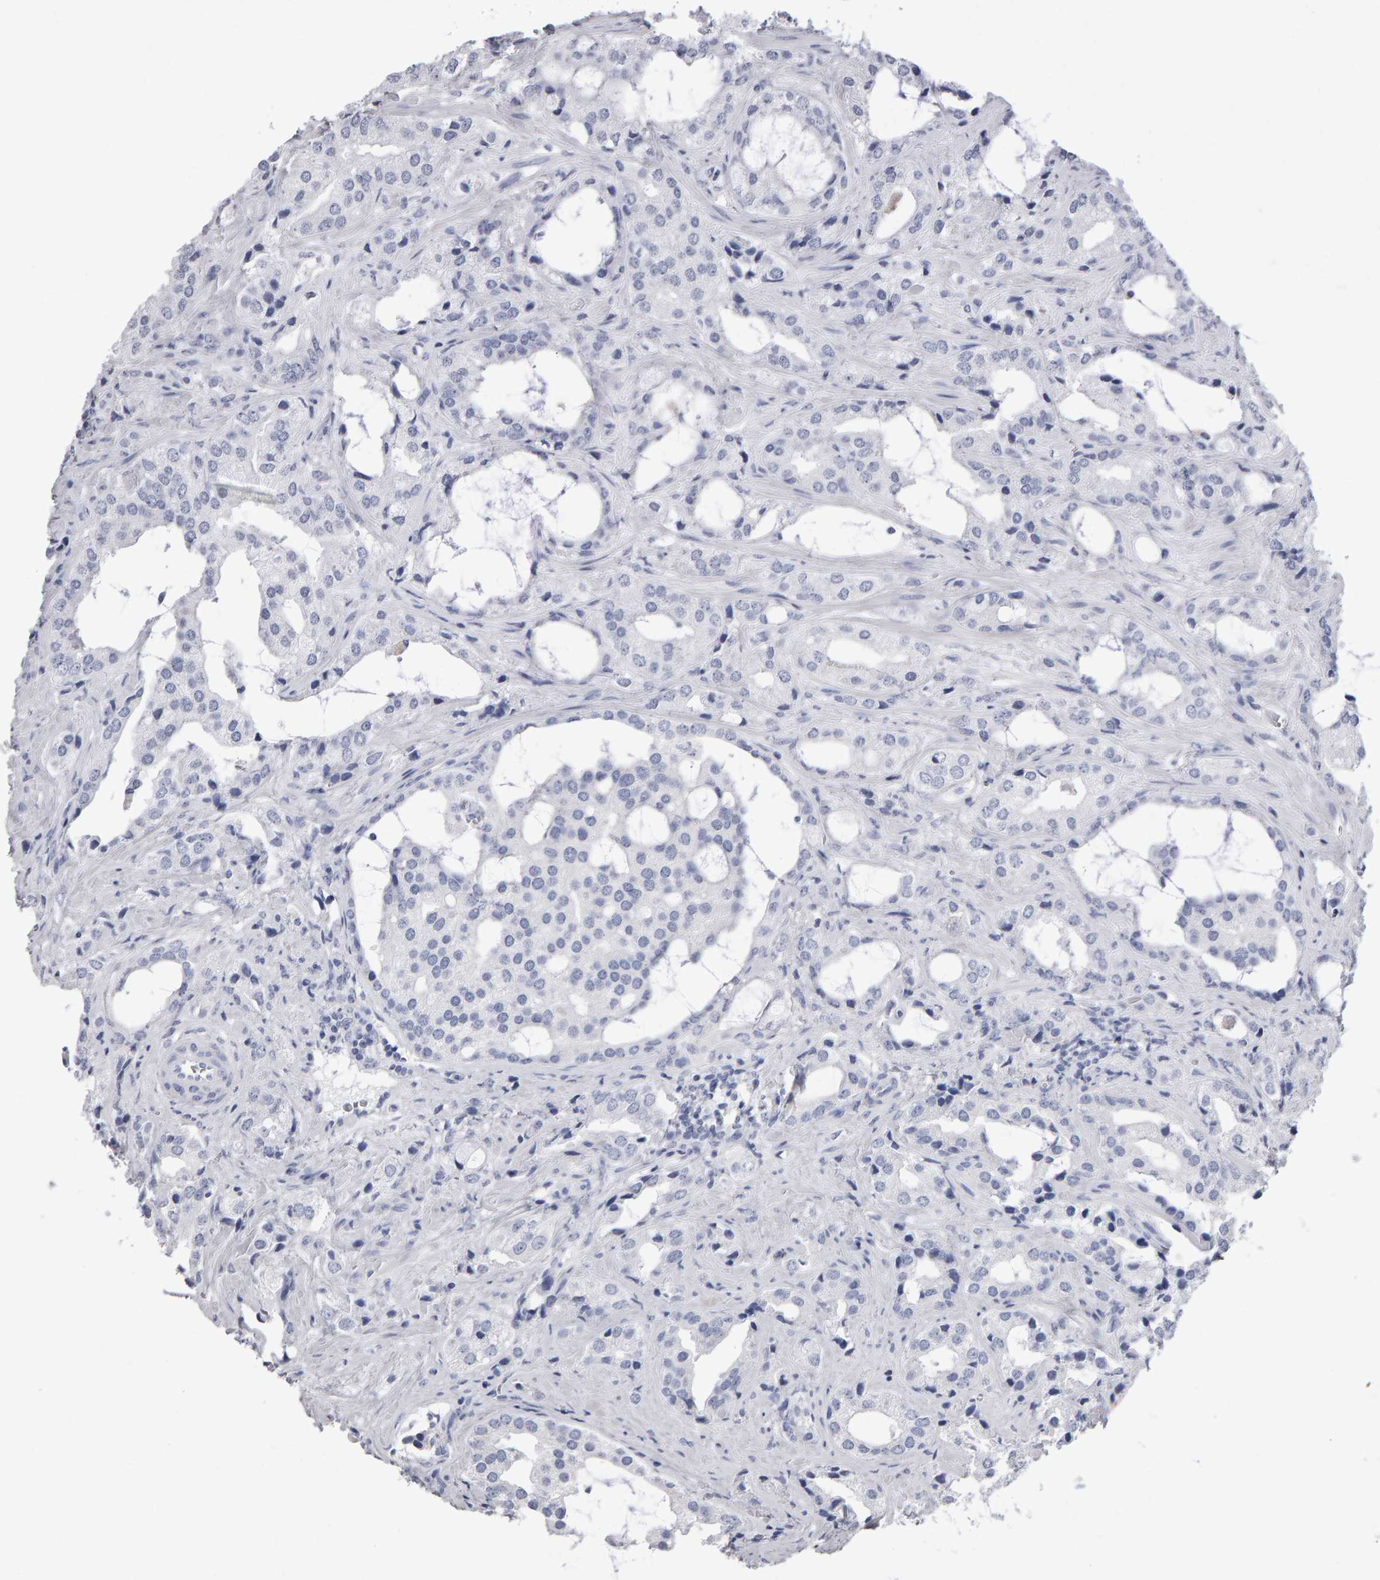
{"staining": {"intensity": "negative", "quantity": "none", "location": "none"}, "tissue": "prostate cancer", "cell_type": "Tumor cells", "image_type": "cancer", "snomed": [{"axis": "morphology", "description": "Adenocarcinoma, High grade"}, {"axis": "topography", "description": "Prostate"}], "caption": "DAB immunohistochemical staining of human prostate adenocarcinoma (high-grade) exhibits no significant staining in tumor cells.", "gene": "NCDN", "patient": {"sex": "male", "age": 66}}